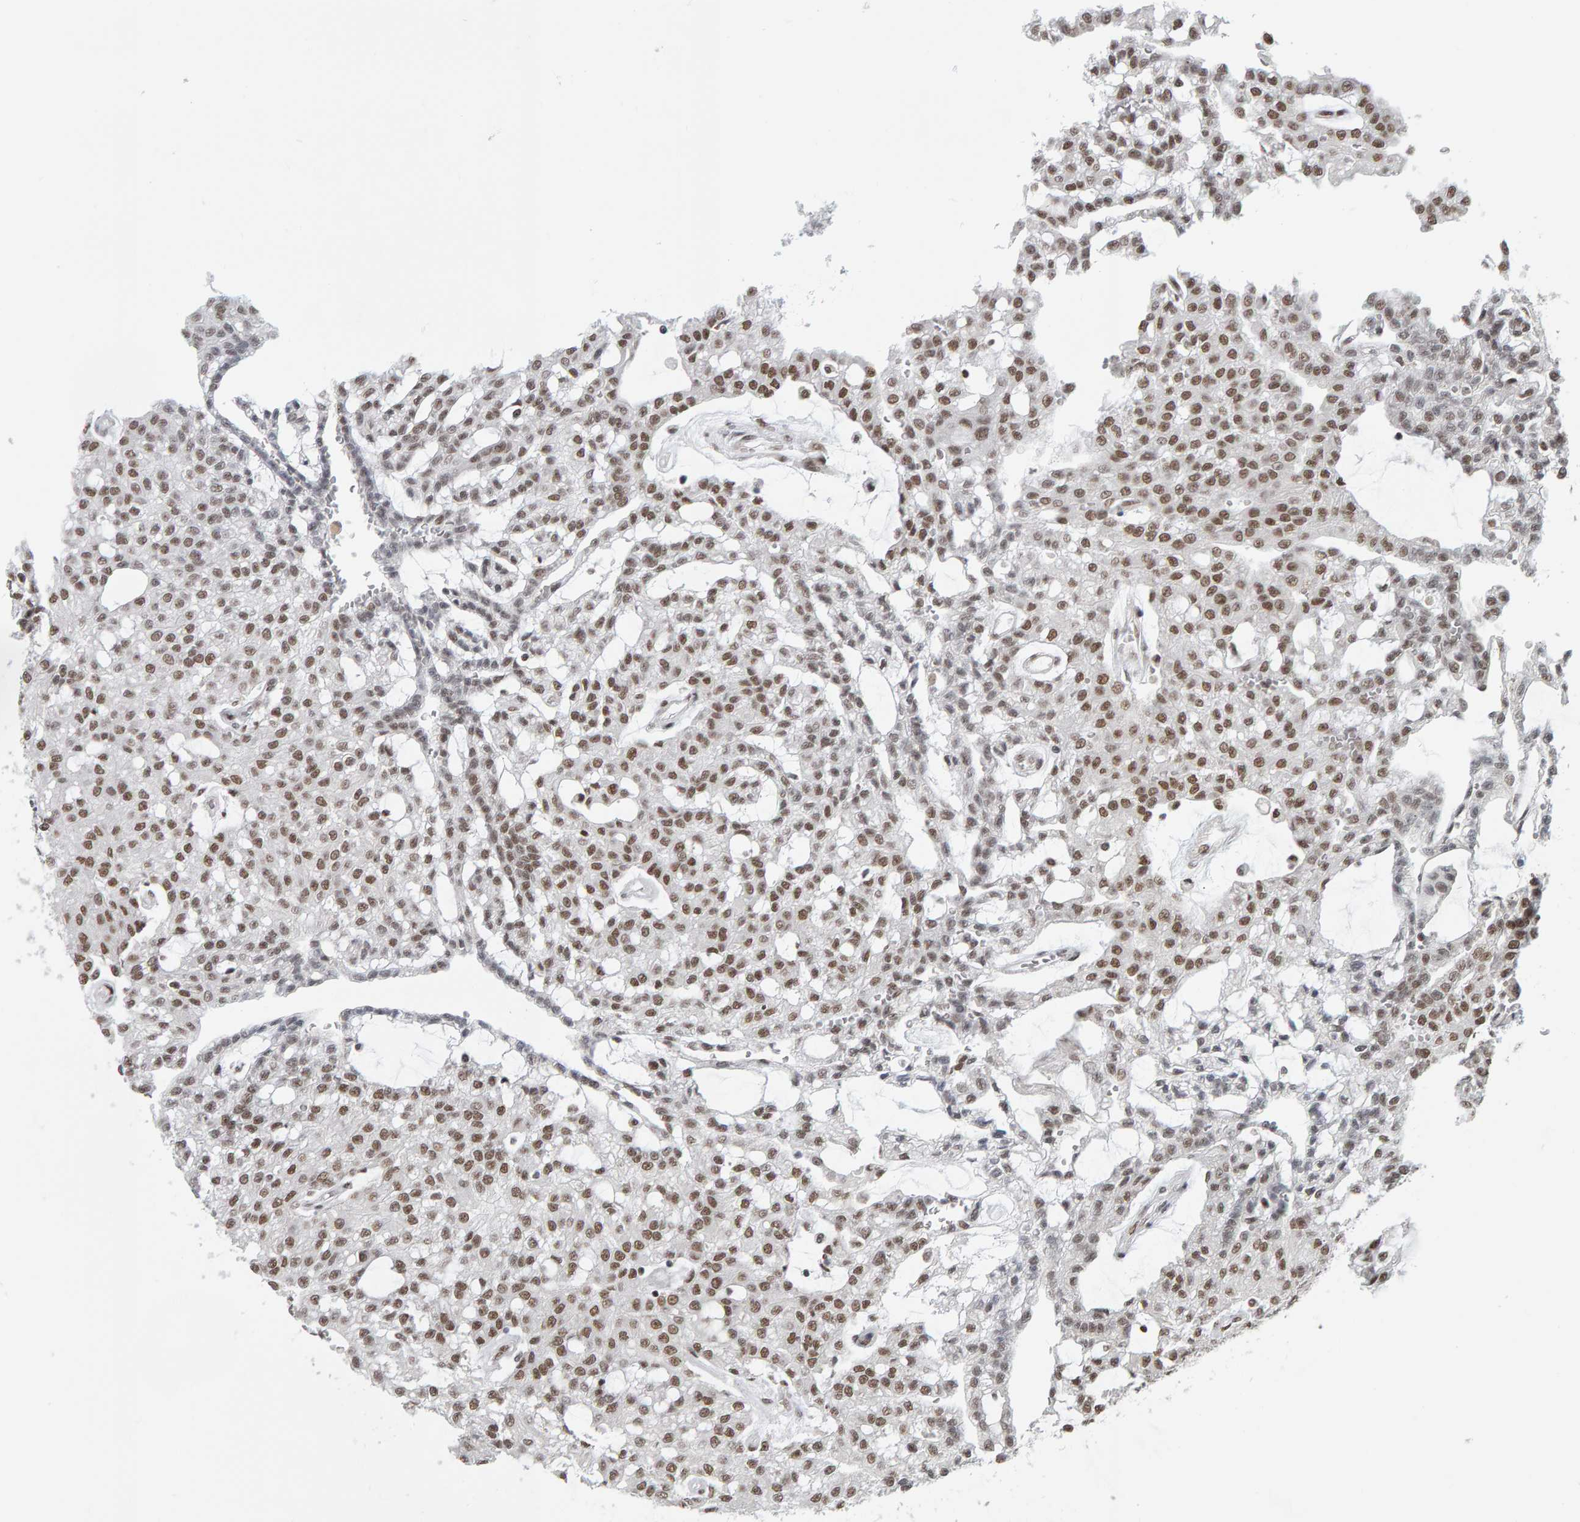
{"staining": {"intensity": "moderate", "quantity": ">75%", "location": "nuclear"}, "tissue": "renal cancer", "cell_type": "Tumor cells", "image_type": "cancer", "snomed": [{"axis": "morphology", "description": "Adenocarcinoma, NOS"}, {"axis": "topography", "description": "Kidney"}], "caption": "Immunohistochemistry (IHC) of human renal cancer (adenocarcinoma) displays medium levels of moderate nuclear staining in about >75% of tumor cells.", "gene": "ATF7IP", "patient": {"sex": "male", "age": 63}}